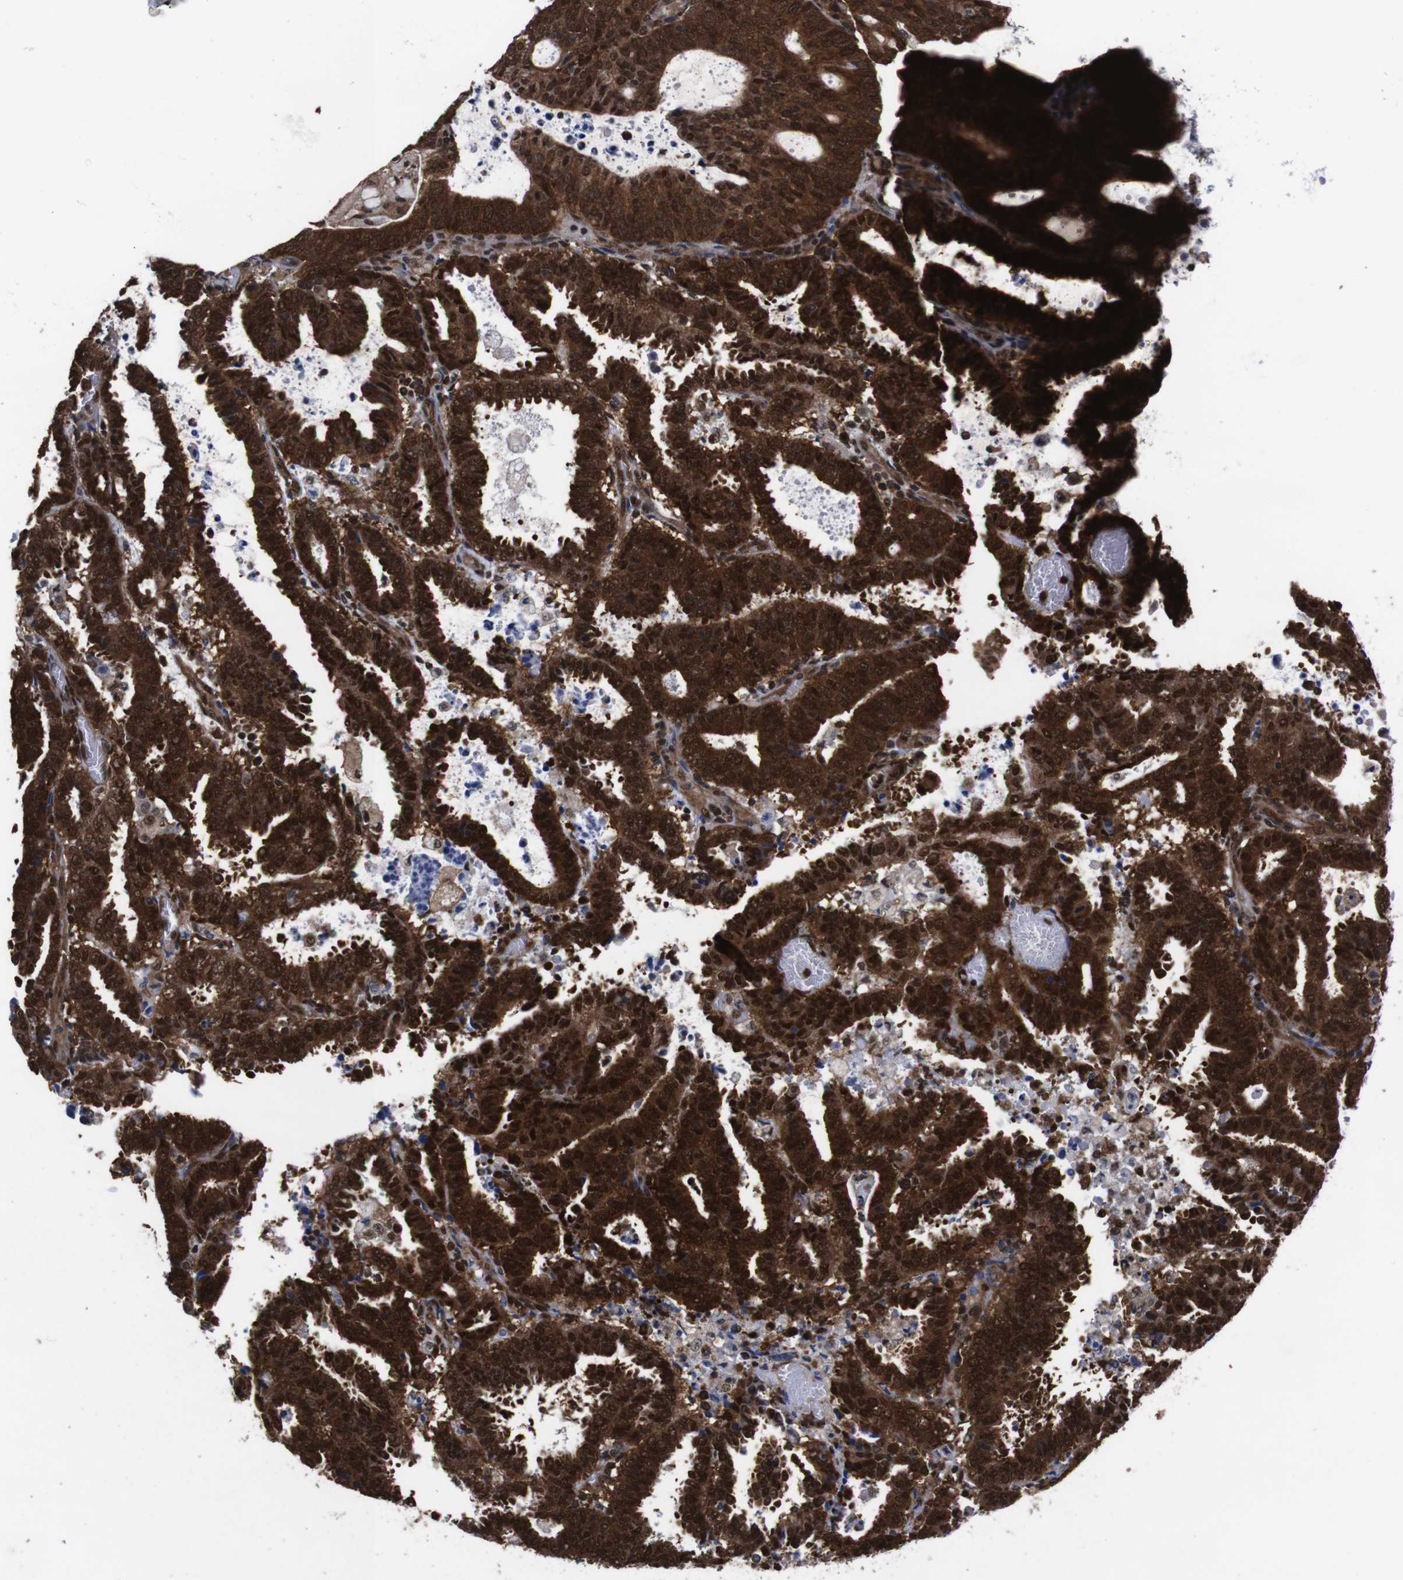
{"staining": {"intensity": "strong", "quantity": ">75%", "location": "cytoplasmic/membranous,nuclear"}, "tissue": "endometrial cancer", "cell_type": "Tumor cells", "image_type": "cancer", "snomed": [{"axis": "morphology", "description": "Adenocarcinoma, NOS"}, {"axis": "topography", "description": "Uterus"}], "caption": "An immunohistochemistry photomicrograph of neoplastic tissue is shown. Protein staining in brown labels strong cytoplasmic/membranous and nuclear positivity in endometrial cancer (adenocarcinoma) within tumor cells. (DAB (3,3'-diaminobenzidine) IHC with brightfield microscopy, high magnification).", "gene": "UBQLN2", "patient": {"sex": "female", "age": 83}}